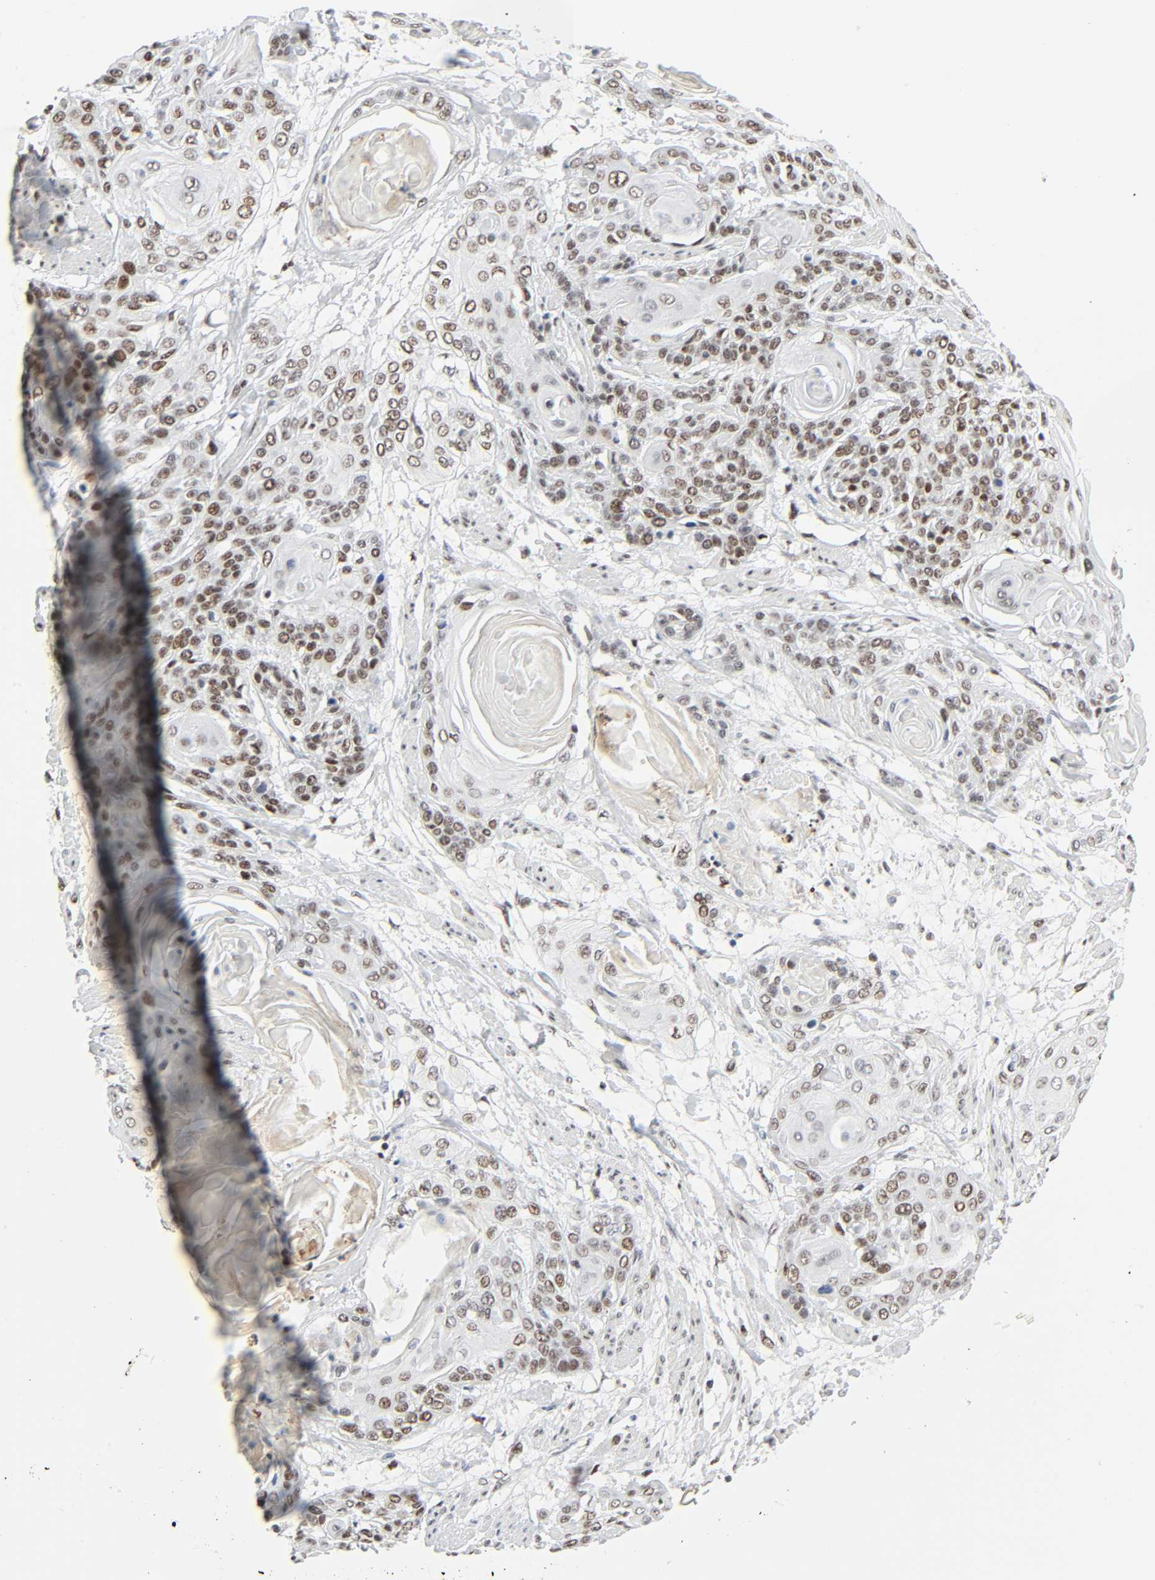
{"staining": {"intensity": "strong", "quantity": ">75%", "location": "nuclear"}, "tissue": "cervical cancer", "cell_type": "Tumor cells", "image_type": "cancer", "snomed": [{"axis": "morphology", "description": "Squamous cell carcinoma, NOS"}, {"axis": "topography", "description": "Cervix"}], "caption": "Strong nuclear positivity is appreciated in about >75% of tumor cells in cervical cancer.", "gene": "CREBBP", "patient": {"sex": "female", "age": 57}}